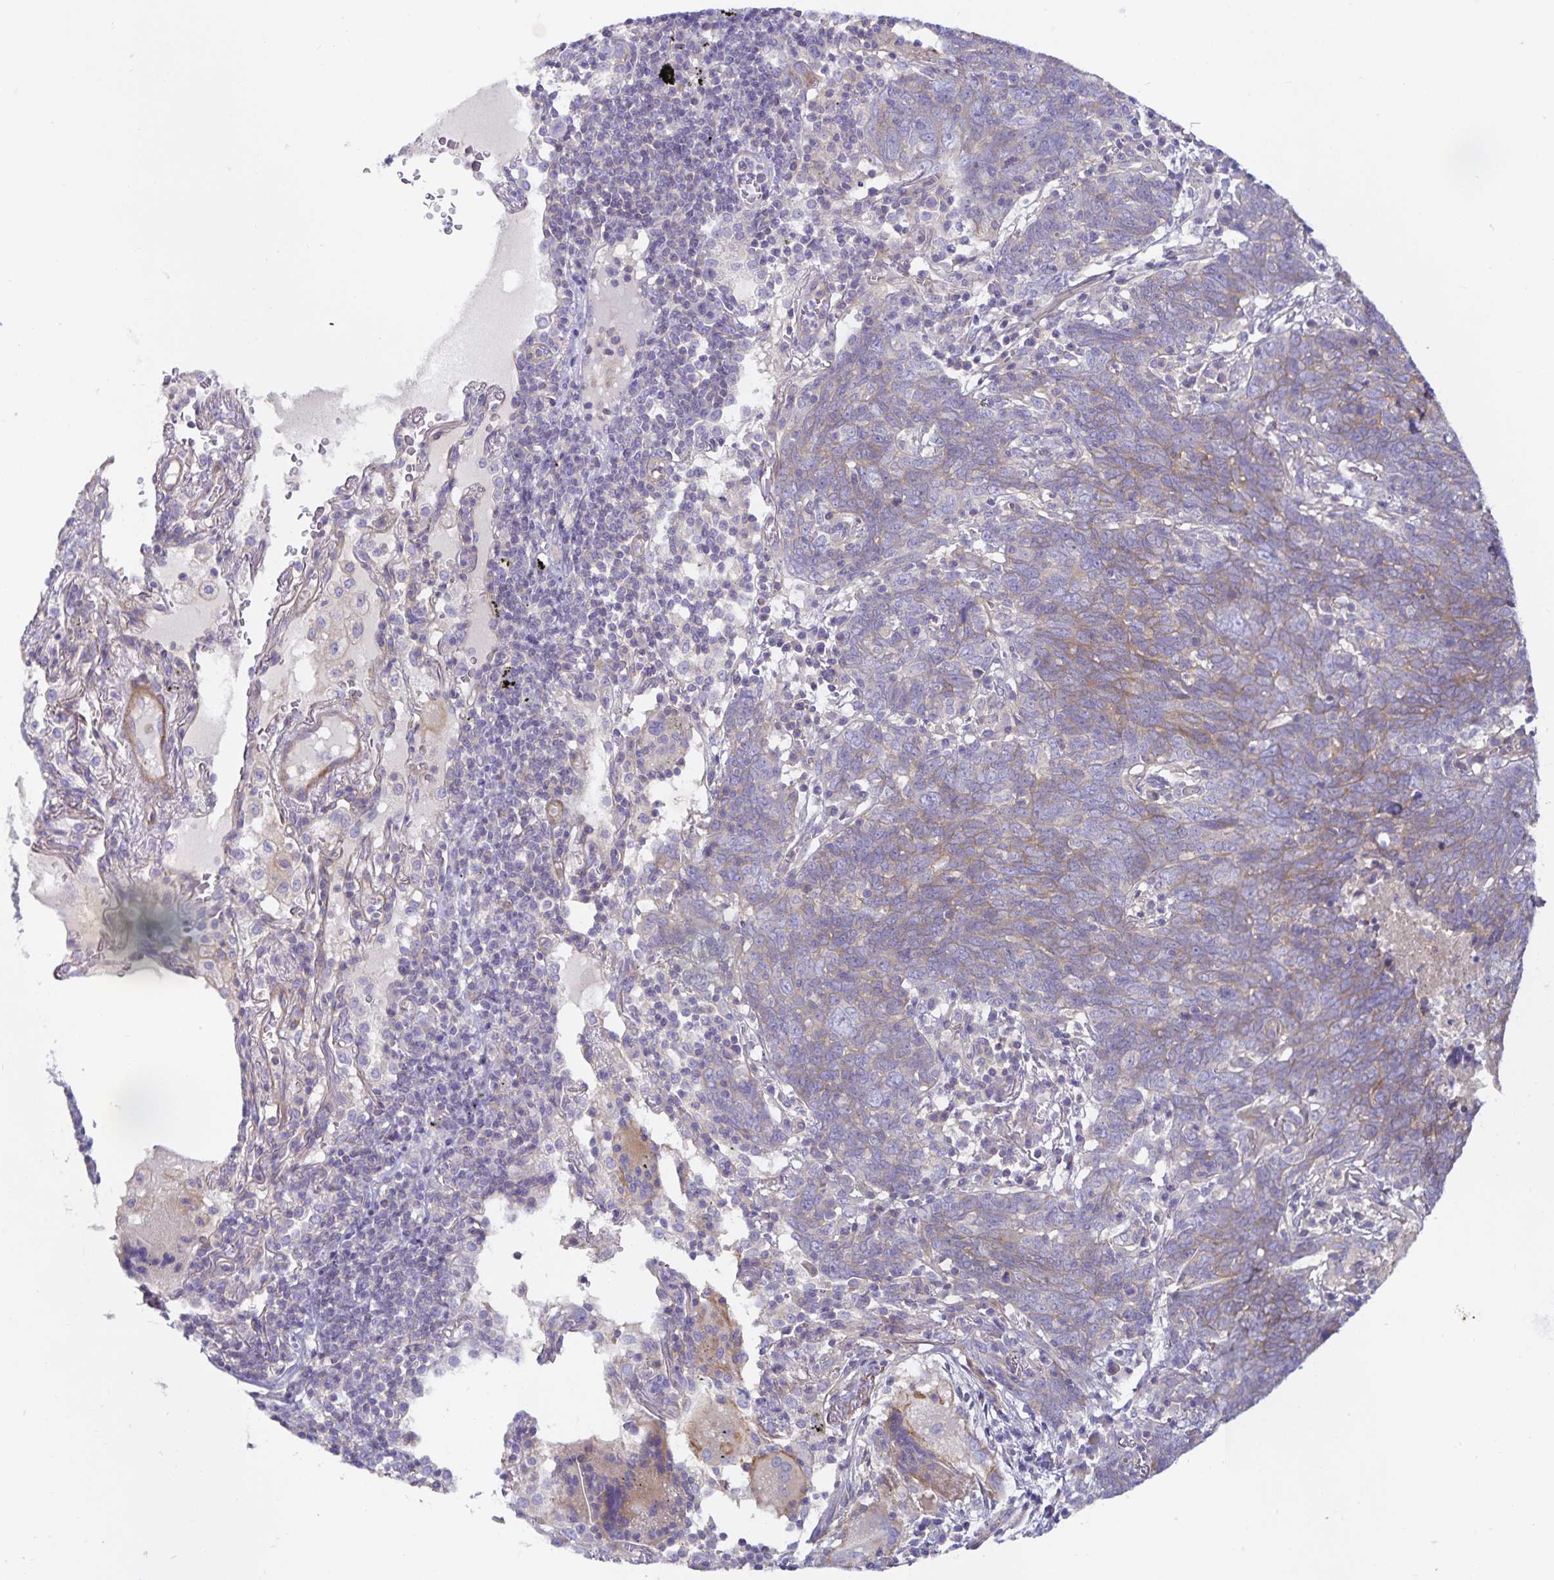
{"staining": {"intensity": "weak", "quantity": "<25%", "location": "cytoplasmic/membranous"}, "tissue": "lung cancer", "cell_type": "Tumor cells", "image_type": "cancer", "snomed": [{"axis": "morphology", "description": "Squamous cell carcinoma, NOS"}, {"axis": "topography", "description": "Lung"}], "caption": "Lung cancer (squamous cell carcinoma) was stained to show a protein in brown. There is no significant expression in tumor cells.", "gene": "METTL22", "patient": {"sex": "female", "age": 72}}